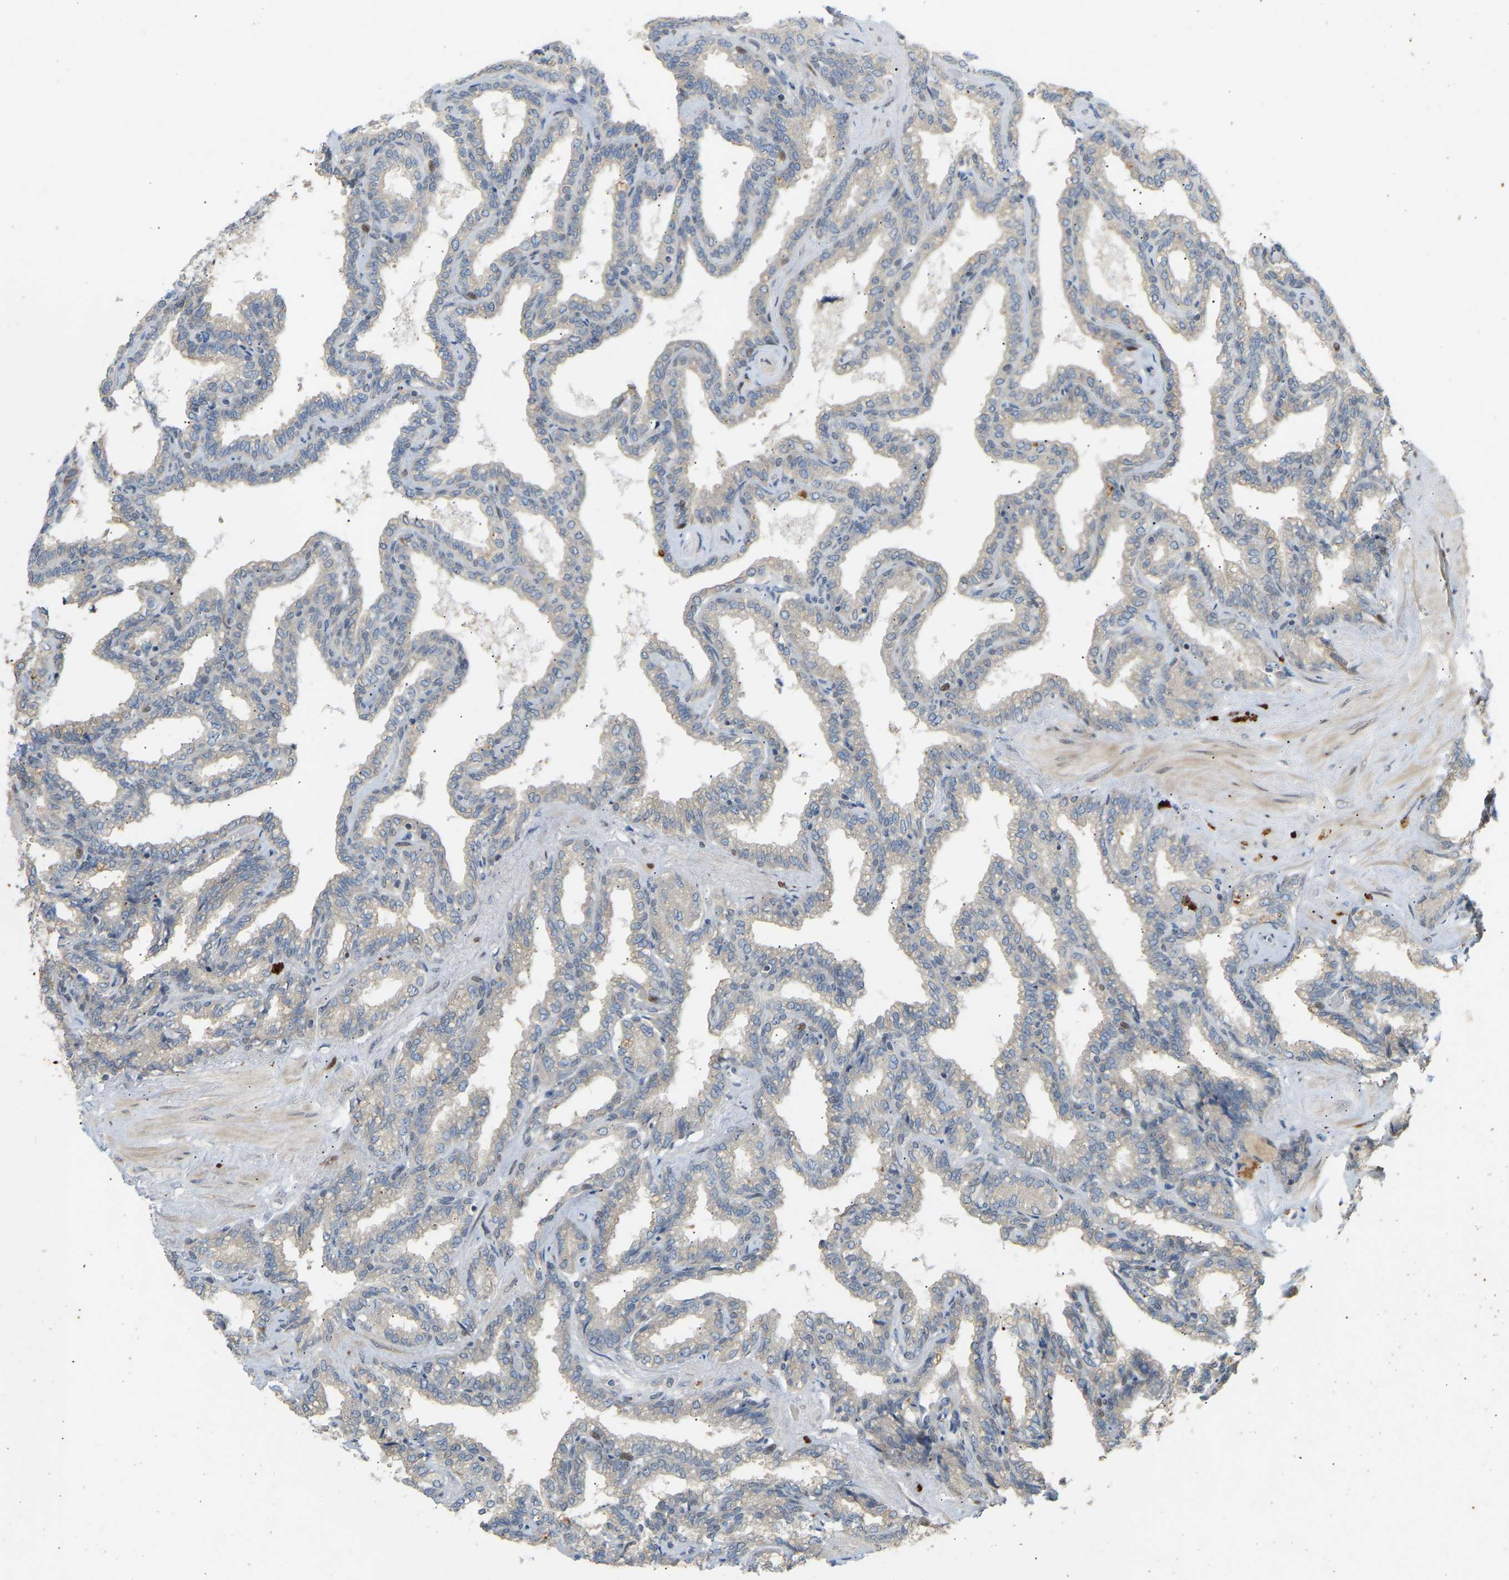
{"staining": {"intensity": "weak", "quantity": "25%-75%", "location": "cytoplasmic/membranous"}, "tissue": "seminal vesicle", "cell_type": "Glandular cells", "image_type": "normal", "snomed": [{"axis": "morphology", "description": "Normal tissue, NOS"}, {"axis": "topography", "description": "Seminal veicle"}], "caption": "Immunohistochemistry micrograph of unremarkable seminal vesicle stained for a protein (brown), which shows low levels of weak cytoplasmic/membranous staining in about 25%-75% of glandular cells.", "gene": "PTPN4", "patient": {"sex": "male", "age": 46}}